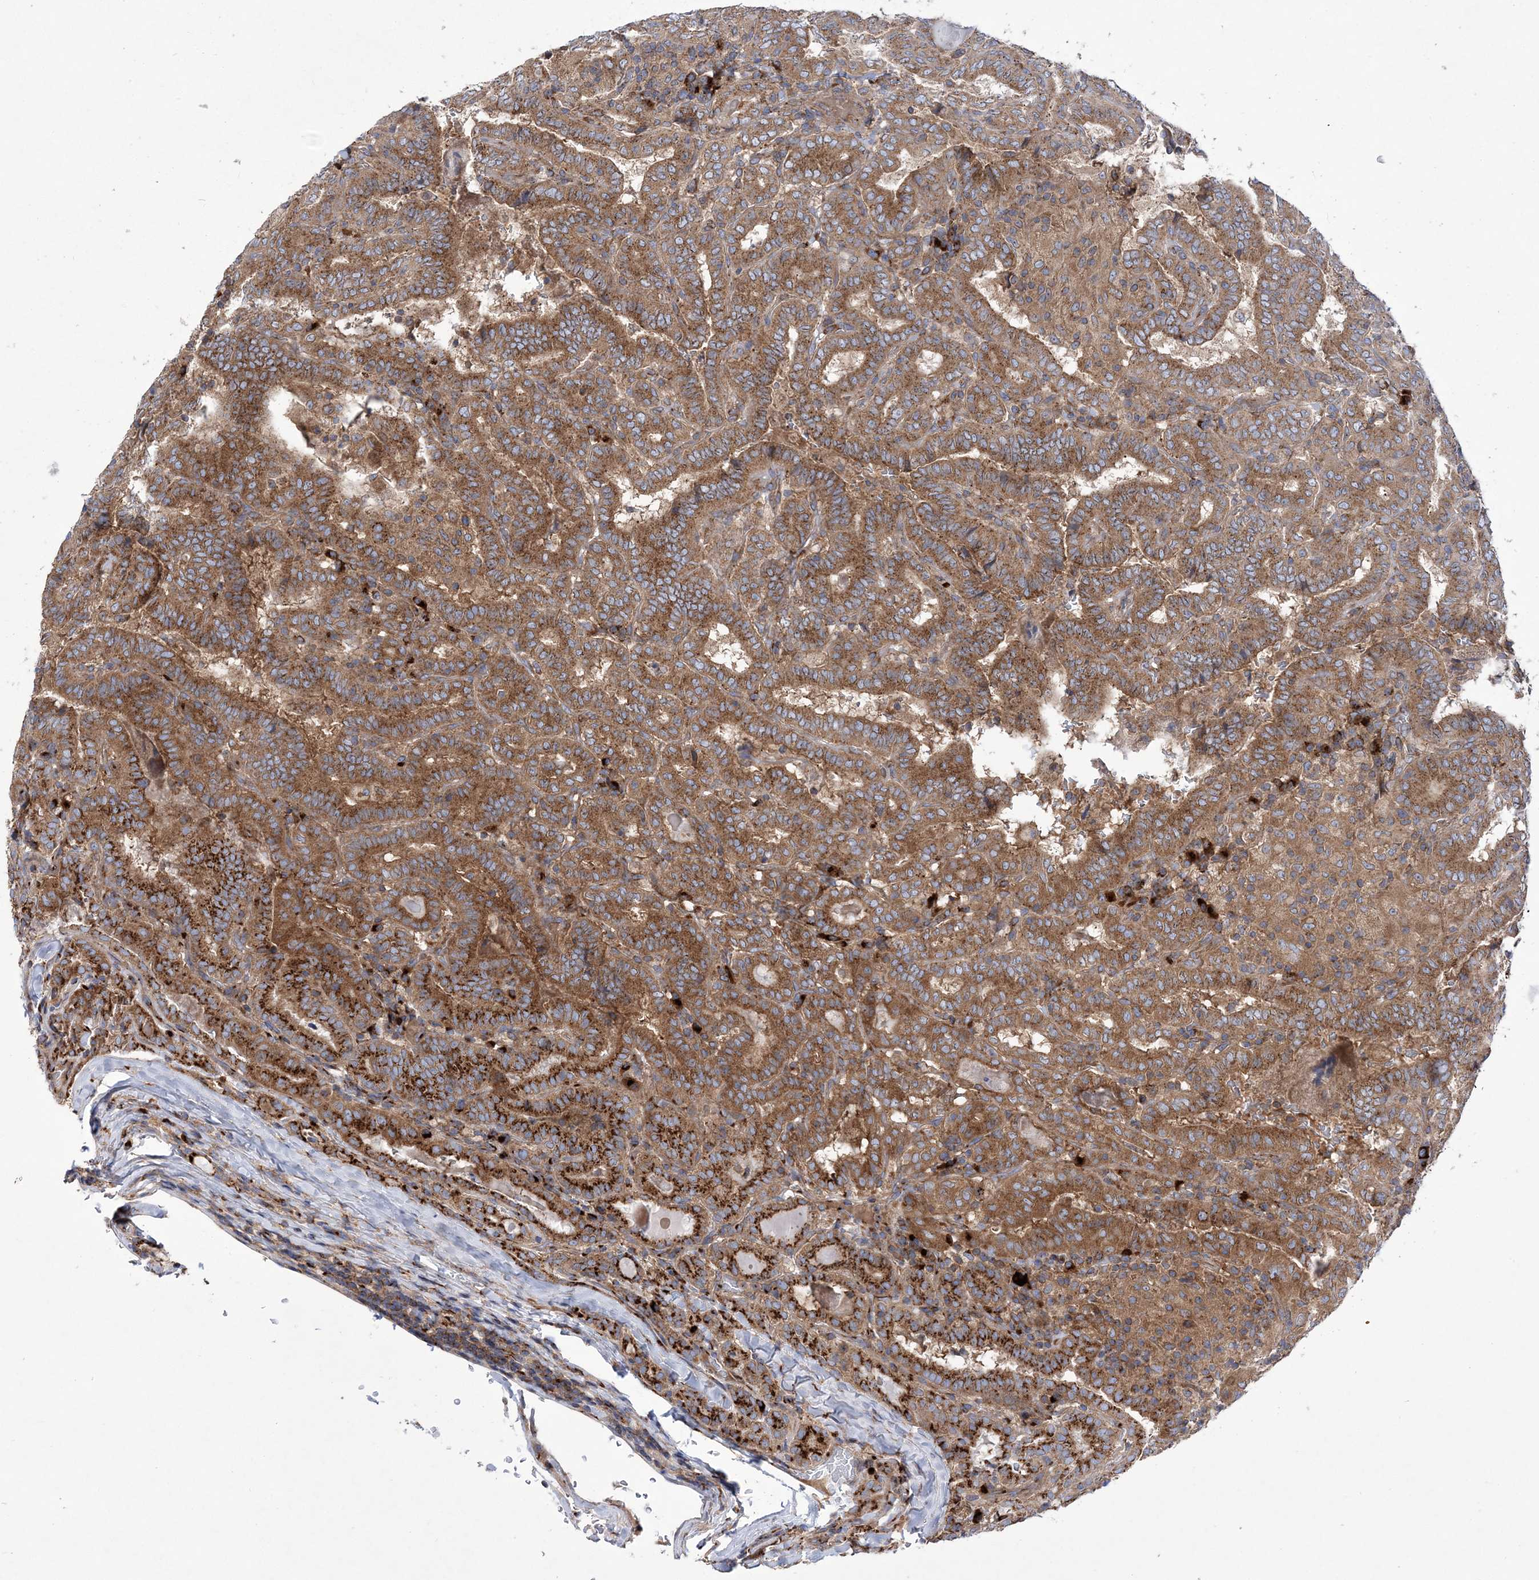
{"staining": {"intensity": "moderate", "quantity": ">75%", "location": "cytoplasmic/membranous"}, "tissue": "thyroid cancer", "cell_type": "Tumor cells", "image_type": "cancer", "snomed": [{"axis": "morphology", "description": "Papillary adenocarcinoma, NOS"}, {"axis": "topography", "description": "Thyroid gland"}], "caption": "This photomicrograph demonstrates immunohistochemistry staining of human thyroid papillary adenocarcinoma, with medium moderate cytoplasmic/membranous positivity in approximately >75% of tumor cells.", "gene": "COPB2", "patient": {"sex": "female", "age": 72}}